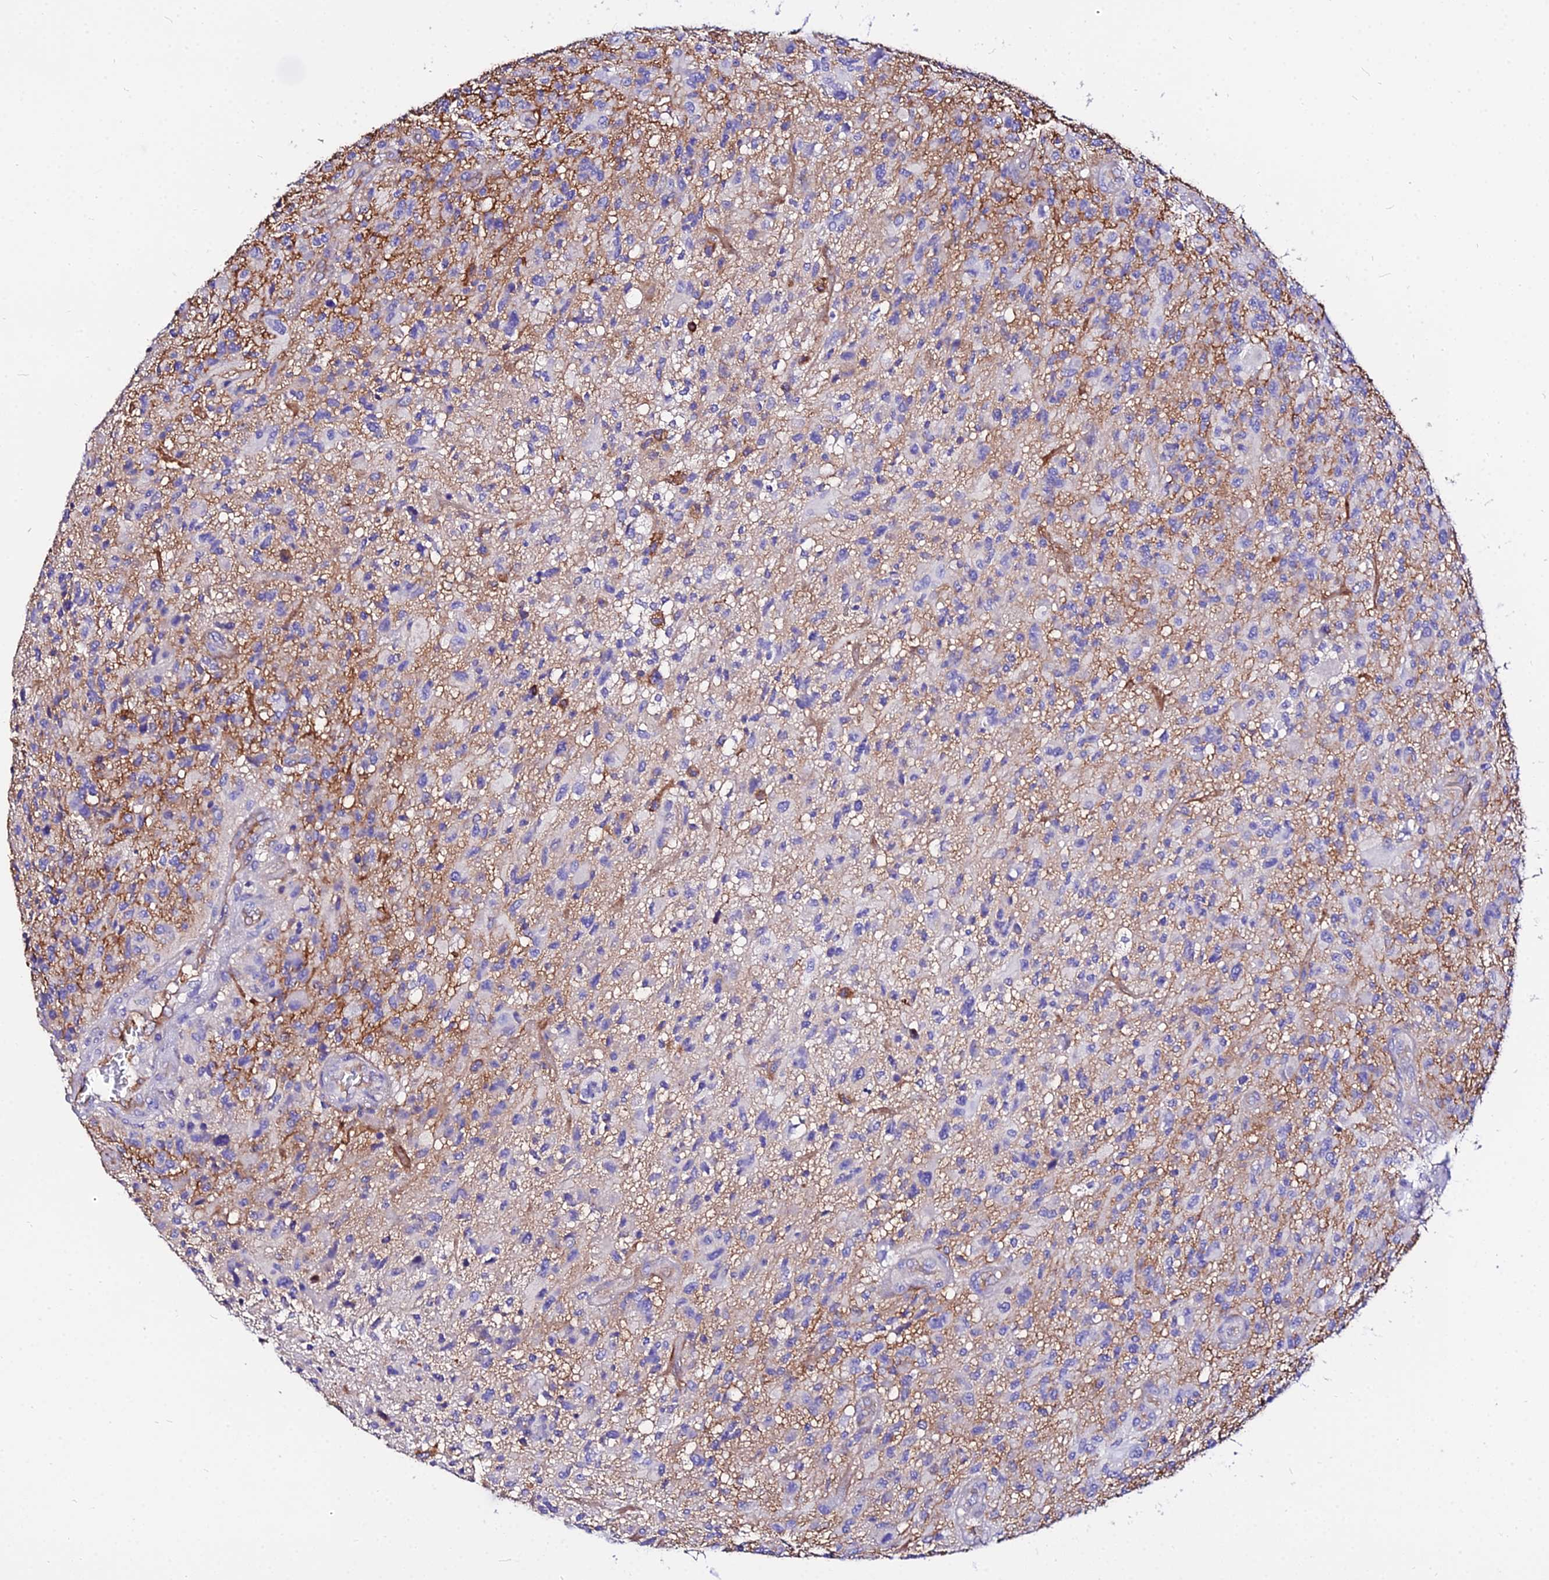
{"staining": {"intensity": "negative", "quantity": "none", "location": "none"}, "tissue": "glioma", "cell_type": "Tumor cells", "image_type": "cancer", "snomed": [{"axis": "morphology", "description": "Glioma, malignant, High grade"}, {"axis": "topography", "description": "Brain"}], "caption": "This is a photomicrograph of immunohistochemistry (IHC) staining of malignant high-grade glioma, which shows no positivity in tumor cells.", "gene": "DAW1", "patient": {"sex": "male", "age": 47}}